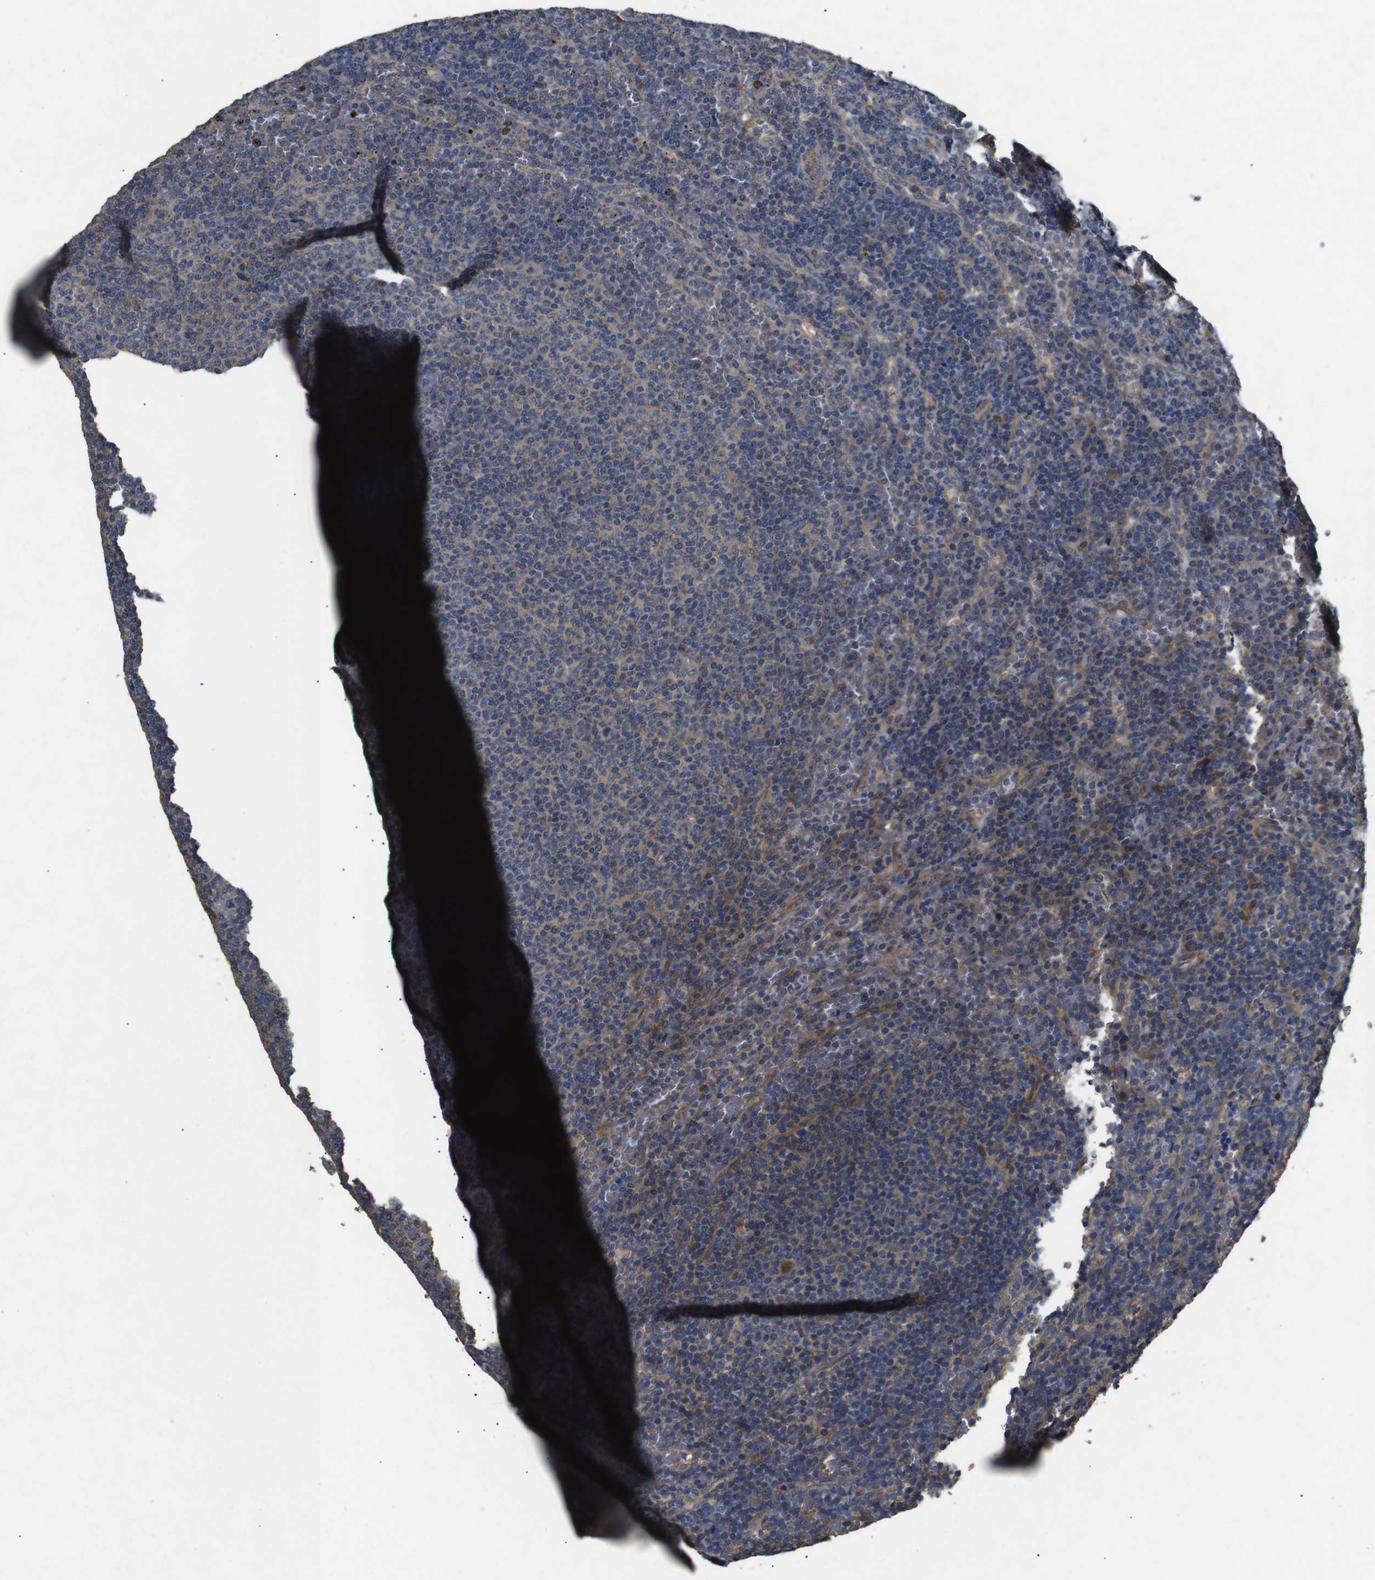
{"staining": {"intensity": "weak", "quantity": ">75%", "location": "cytoplasmic/membranous"}, "tissue": "lymphoma", "cell_type": "Tumor cells", "image_type": "cancer", "snomed": [{"axis": "morphology", "description": "Malignant lymphoma, non-Hodgkin's type, Low grade"}, {"axis": "topography", "description": "Spleen"}], "caption": "Protein staining displays weak cytoplasmic/membranous expression in approximately >75% of tumor cells in lymphoma. (DAB IHC, brown staining for protein, blue staining for nuclei).", "gene": "BNIP3", "patient": {"sex": "female", "age": 50}}